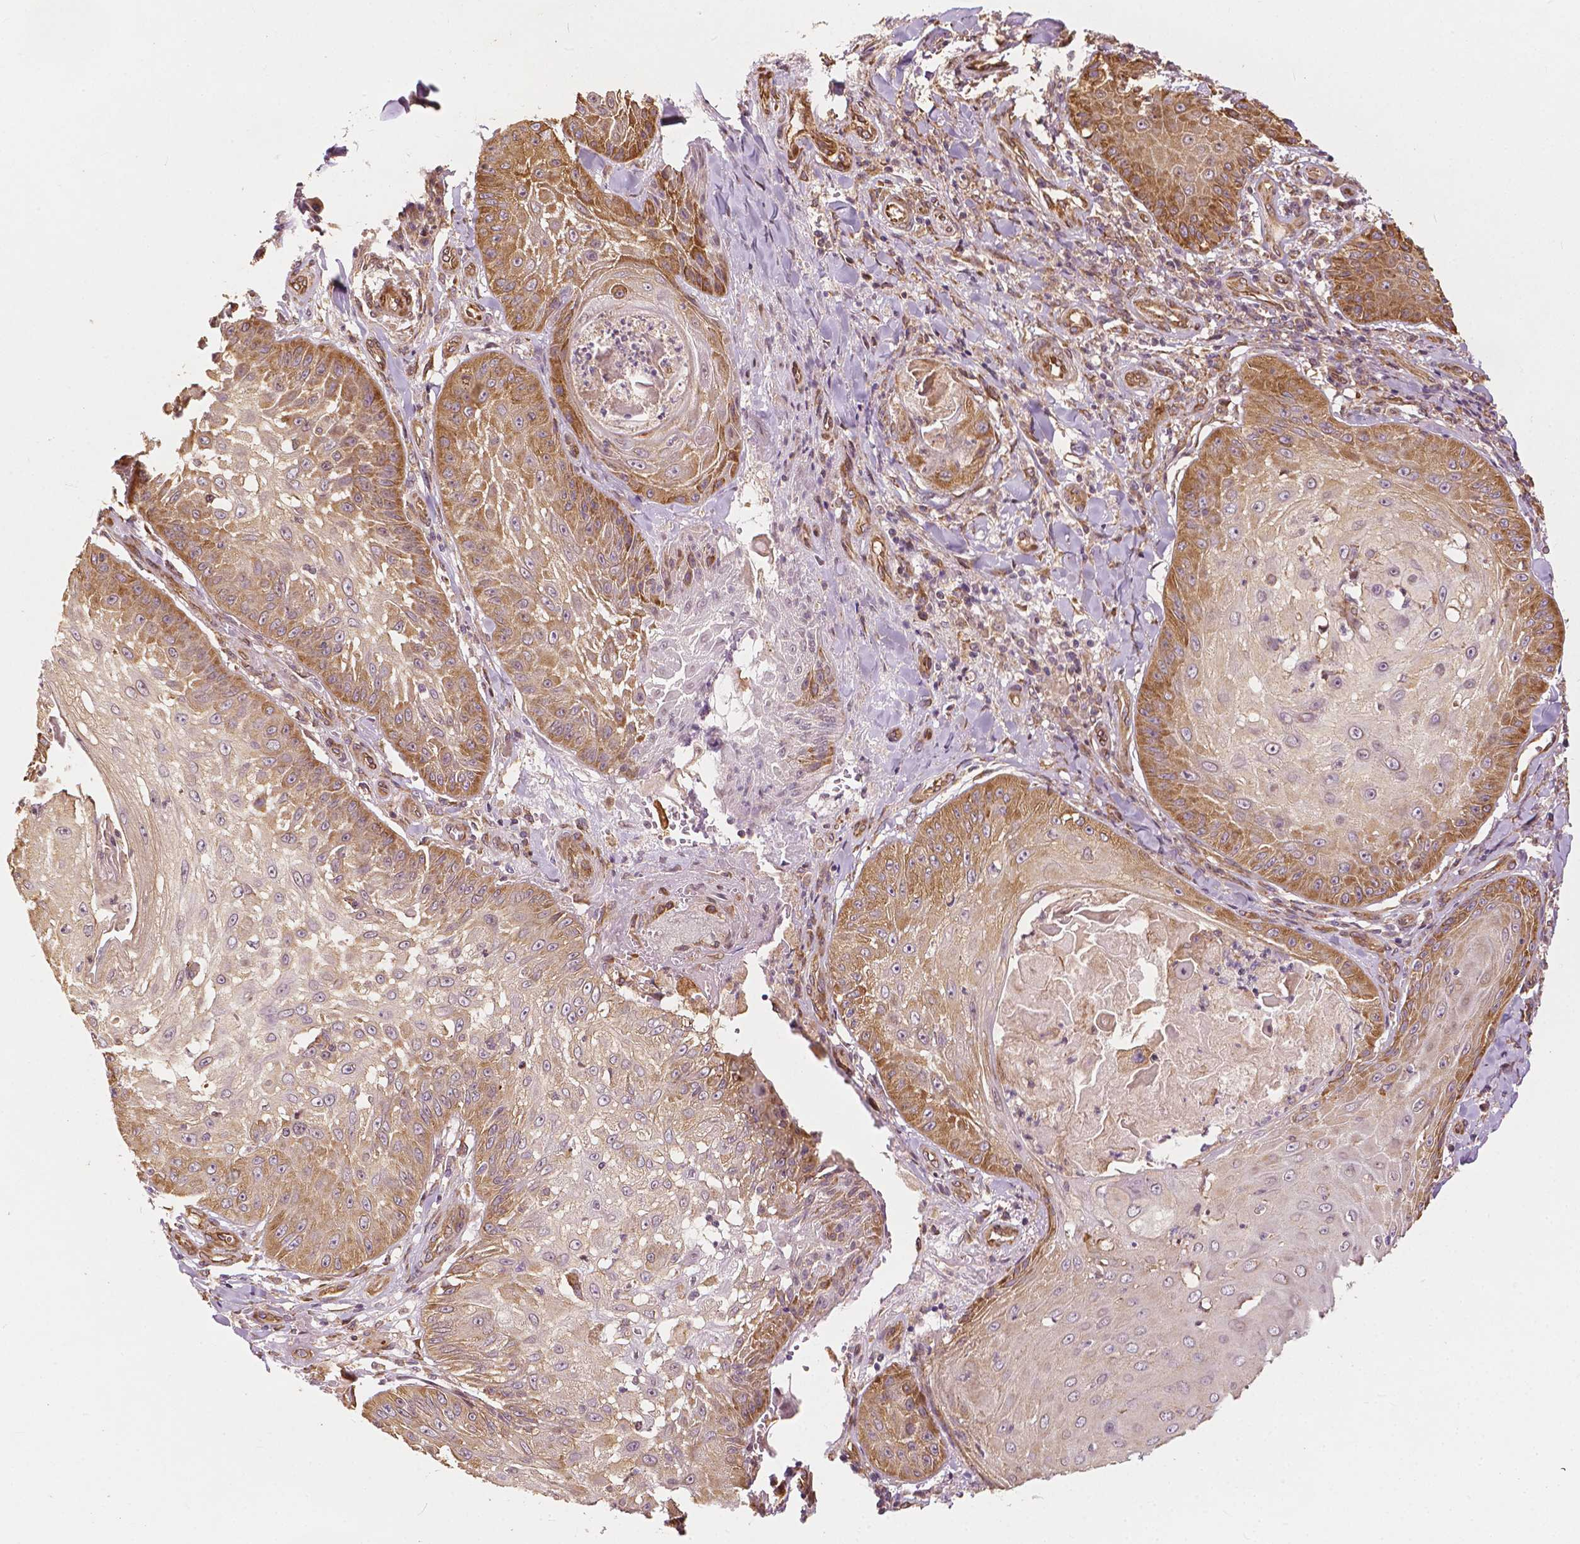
{"staining": {"intensity": "moderate", "quantity": "25%-75%", "location": "cytoplasmic/membranous"}, "tissue": "skin cancer", "cell_type": "Tumor cells", "image_type": "cancer", "snomed": [{"axis": "morphology", "description": "Squamous cell carcinoma, NOS"}, {"axis": "topography", "description": "Skin"}], "caption": "A high-resolution image shows immunohistochemistry (IHC) staining of skin squamous cell carcinoma, which shows moderate cytoplasmic/membranous expression in approximately 25%-75% of tumor cells.", "gene": "G3BP1", "patient": {"sex": "male", "age": 70}}